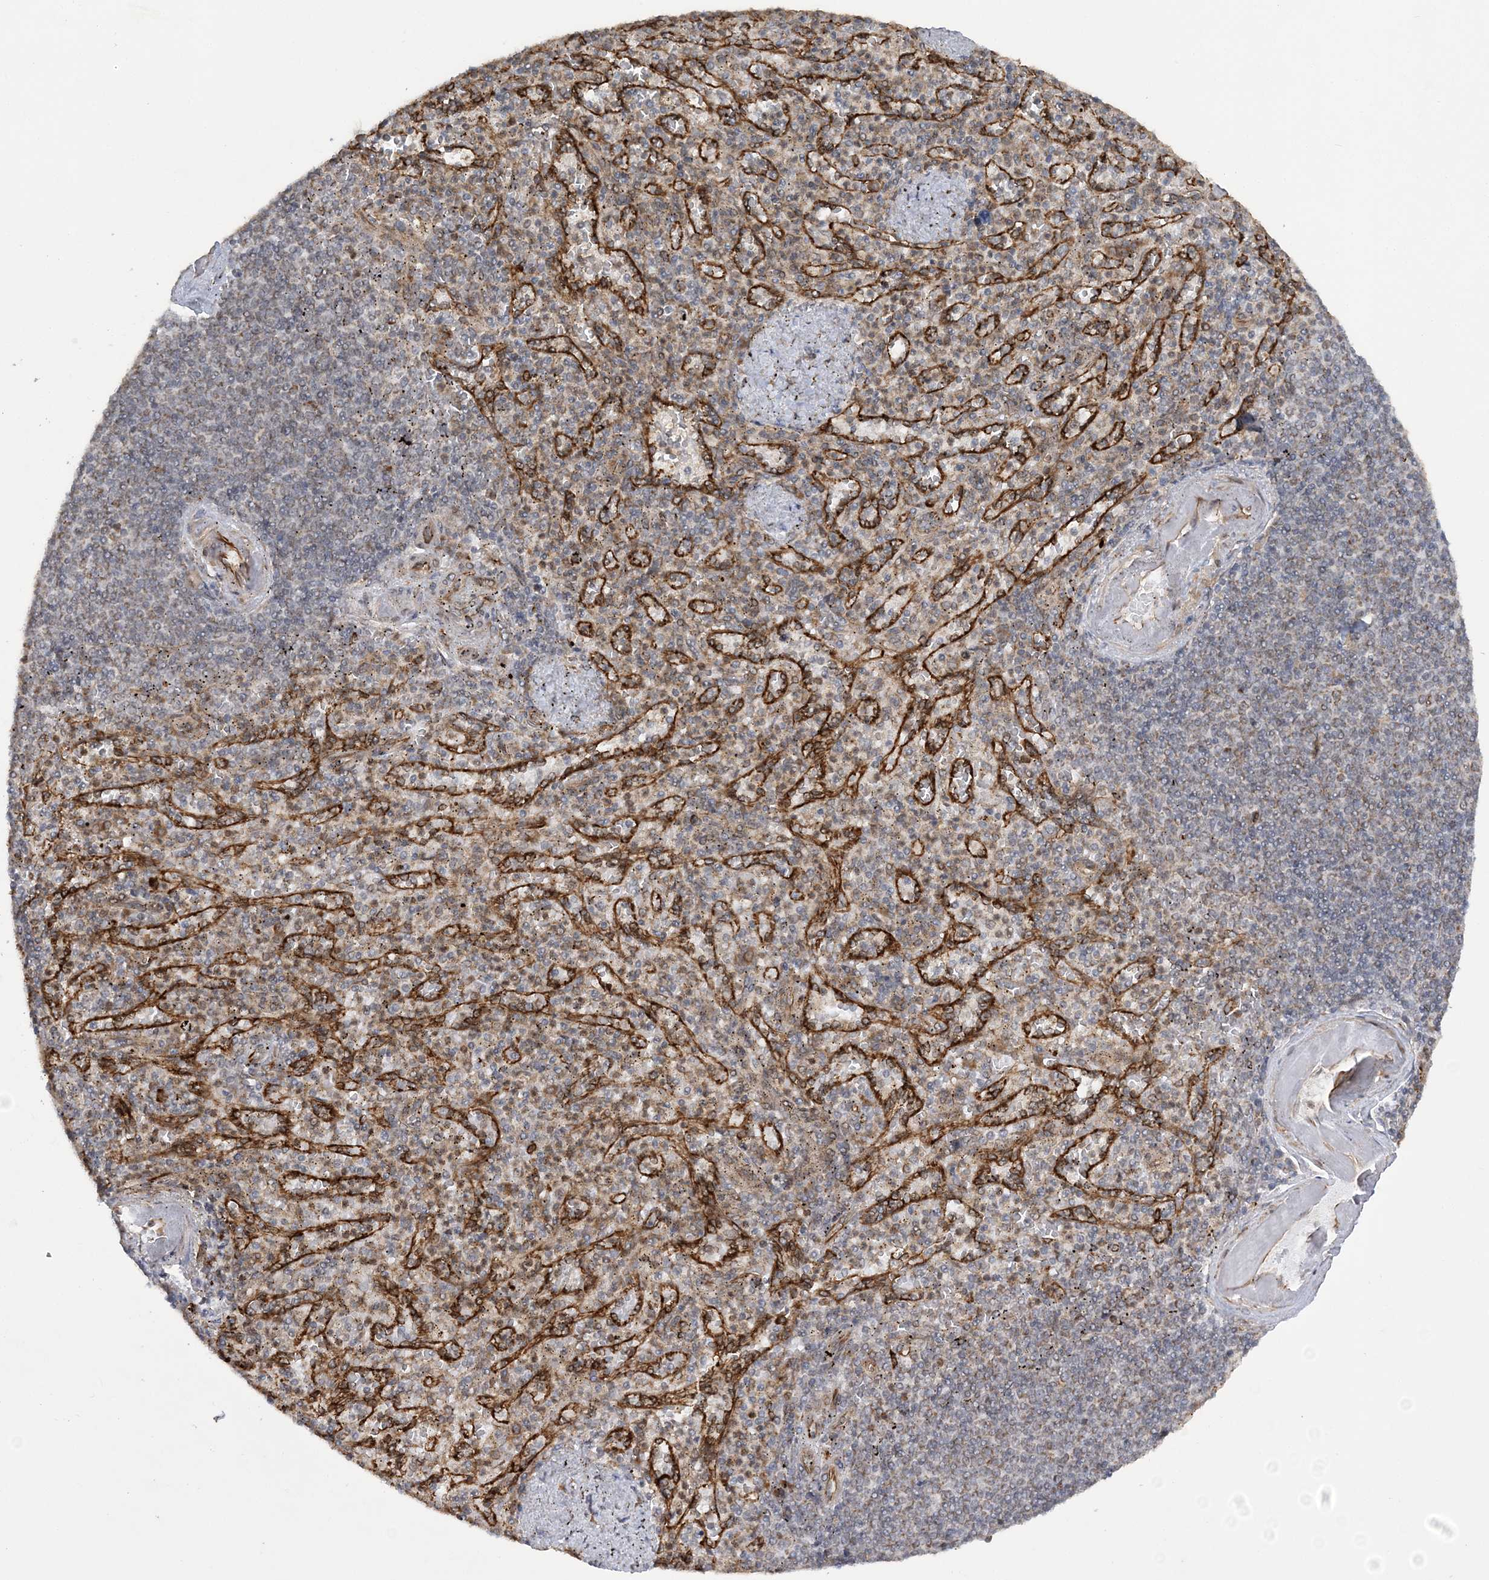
{"staining": {"intensity": "weak", "quantity": "25%-75%", "location": "cytoplasmic/membranous"}, "tissue": "spleen", "cell_type": "Cells in red pulp", "image_type": "normal", "snomed": [{"axis": "morphology", "description": "Normal tissue, NOS"}, {"axis": "topography", "description": "Spleen"}], "caption": "Weak cytoplasmic/membranous expression for a protein is identified in about 25%-75% of cells in red pulp of benign spleen using immunohistochemistry.", "gene": "MRPL47", "patient": {"sex": "female", "age": 74}}